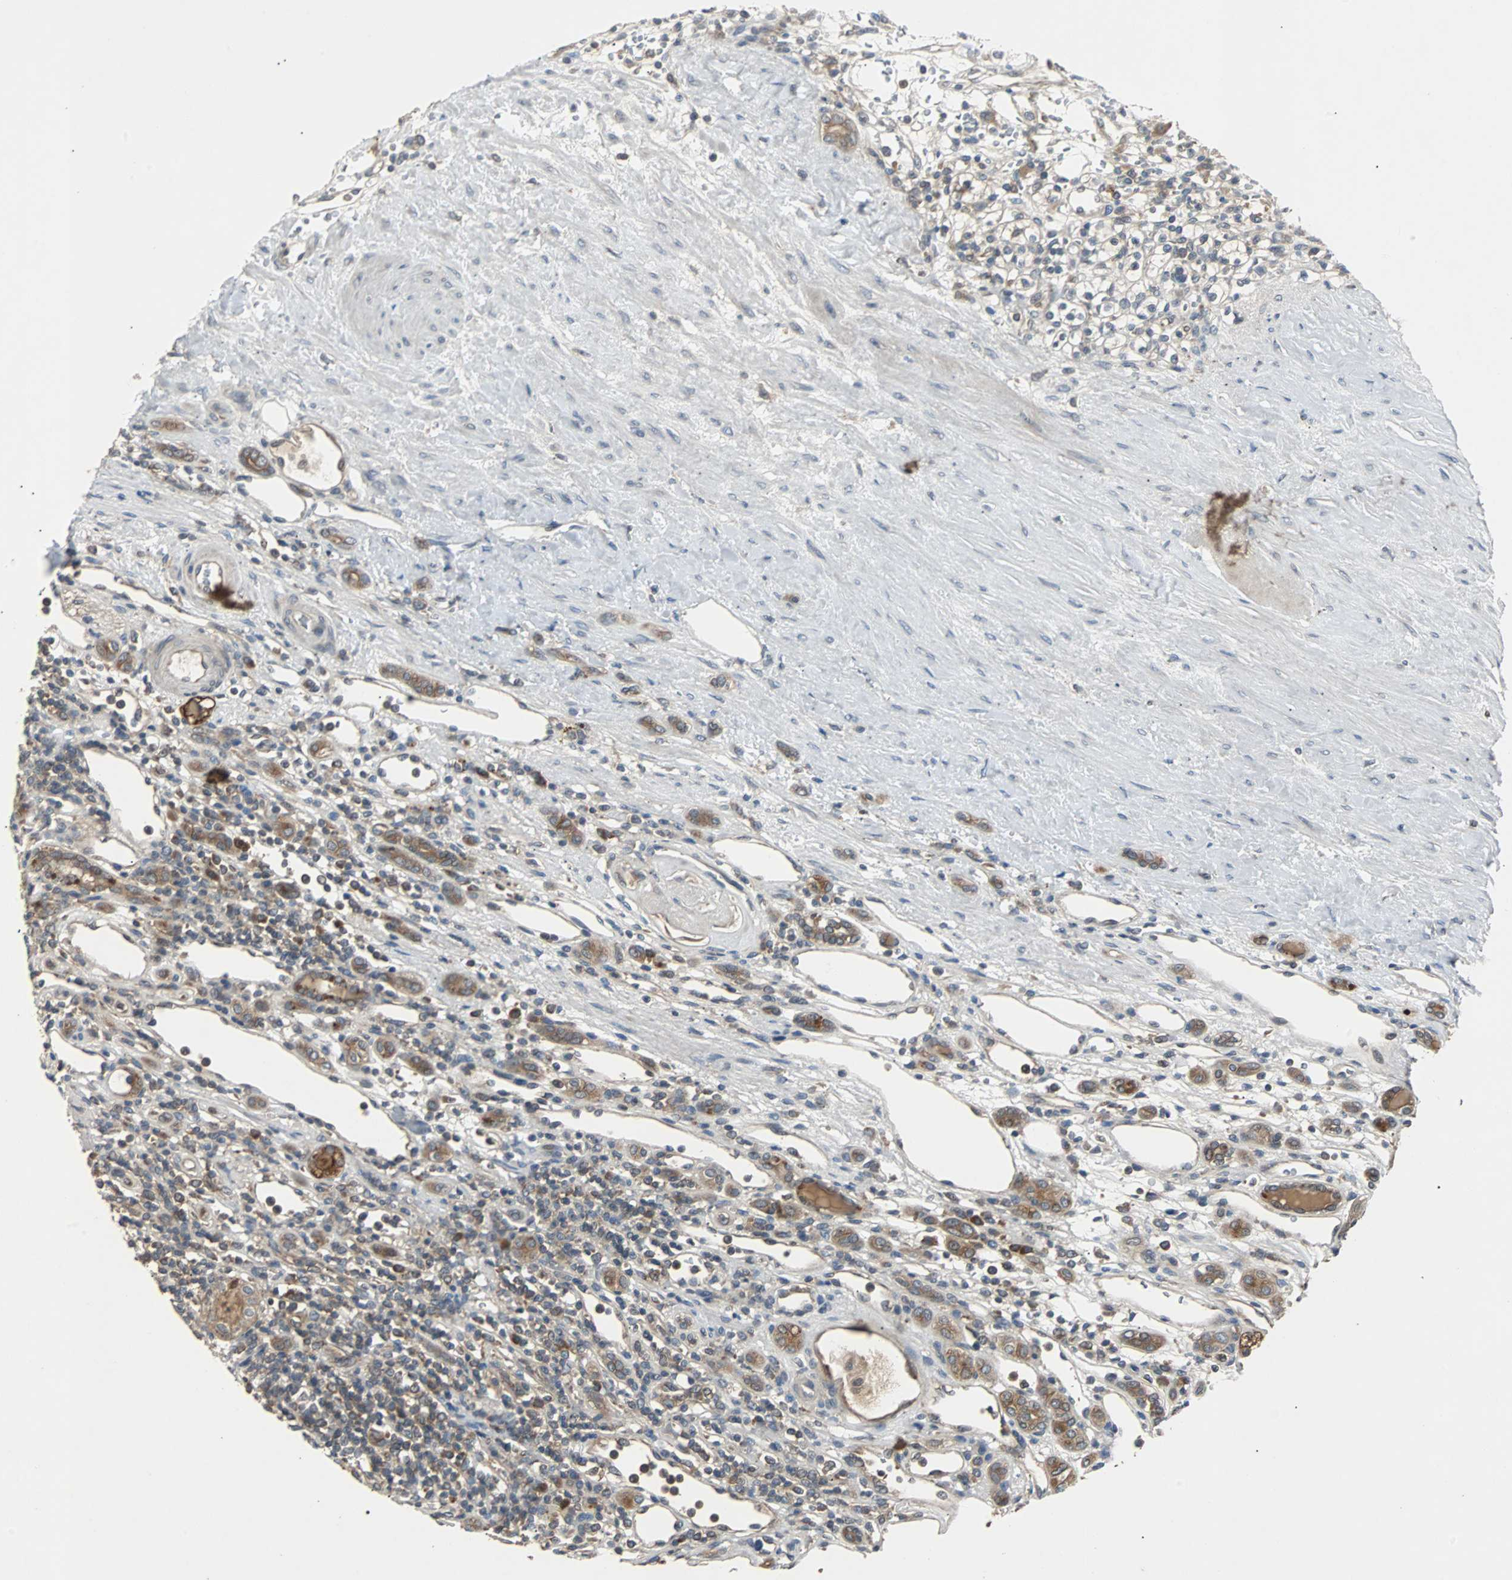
{"staining": {"intensity": "moderate", "quantity": ">75%", "location": "cytoplasmic/membranous"}, "tissue": "renal cancer", "cell_type": "Tumor cells", "image_type": "cancer", "snomed": [{"axis": "morphology", "description": "Normal tissue, NOS"}, {"axis": "morphology", "description": "Adenocarcinoma, NOS"}, {"axis": "topography", "description": "Kidney"}], "caption": "Protein expression by immunohistochemistry (IHC) shows moderate cytoplasmic/membranous staining in about >75% of tumor cells in renal cancer.", "gene": "ARF1", "patient": {"sex": "female", "age": 55}}